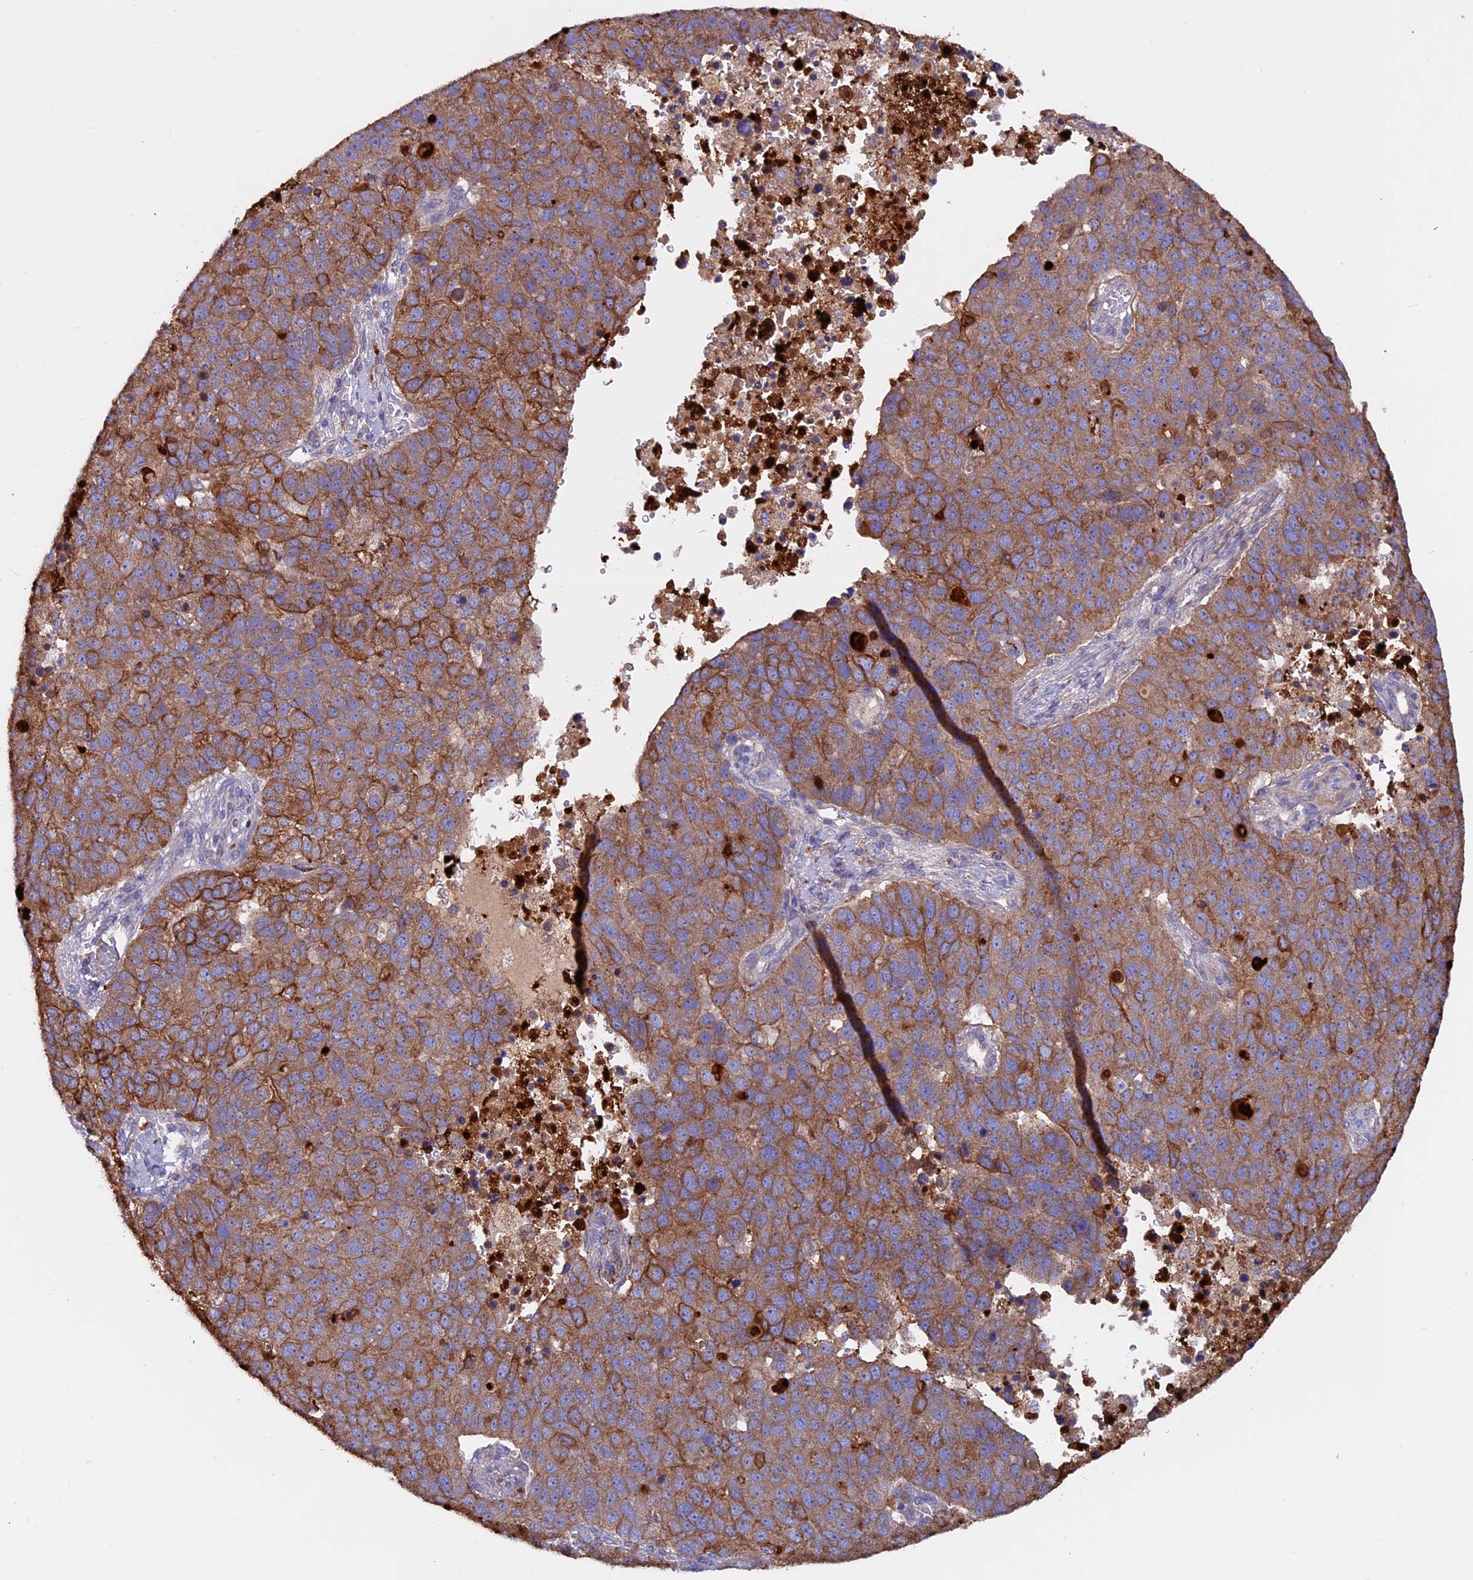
{"staining": {"intensity": "moderate", "quantity": ">75%", "location": "cytoplasmic/membranous"}, "tissue": "pancreatic cancer", "cell_type": "Tumor cells", "image_type": "cancer", "snomed": [{"axis": "morphology", "description": "Adenocarcinoma, NOS"}, {"axis": "topography", "description": "Pancreas"}], "caption": "A medium amount of moderate cytoplasmic/membranous staining is identified in approximately >75% of tumor cells in adenocarcinoma (pancreatic) tissue. Nuclei are stained in blue.", "gene": "PTPN9", "patient": {"sex": "female", "age": 61}}